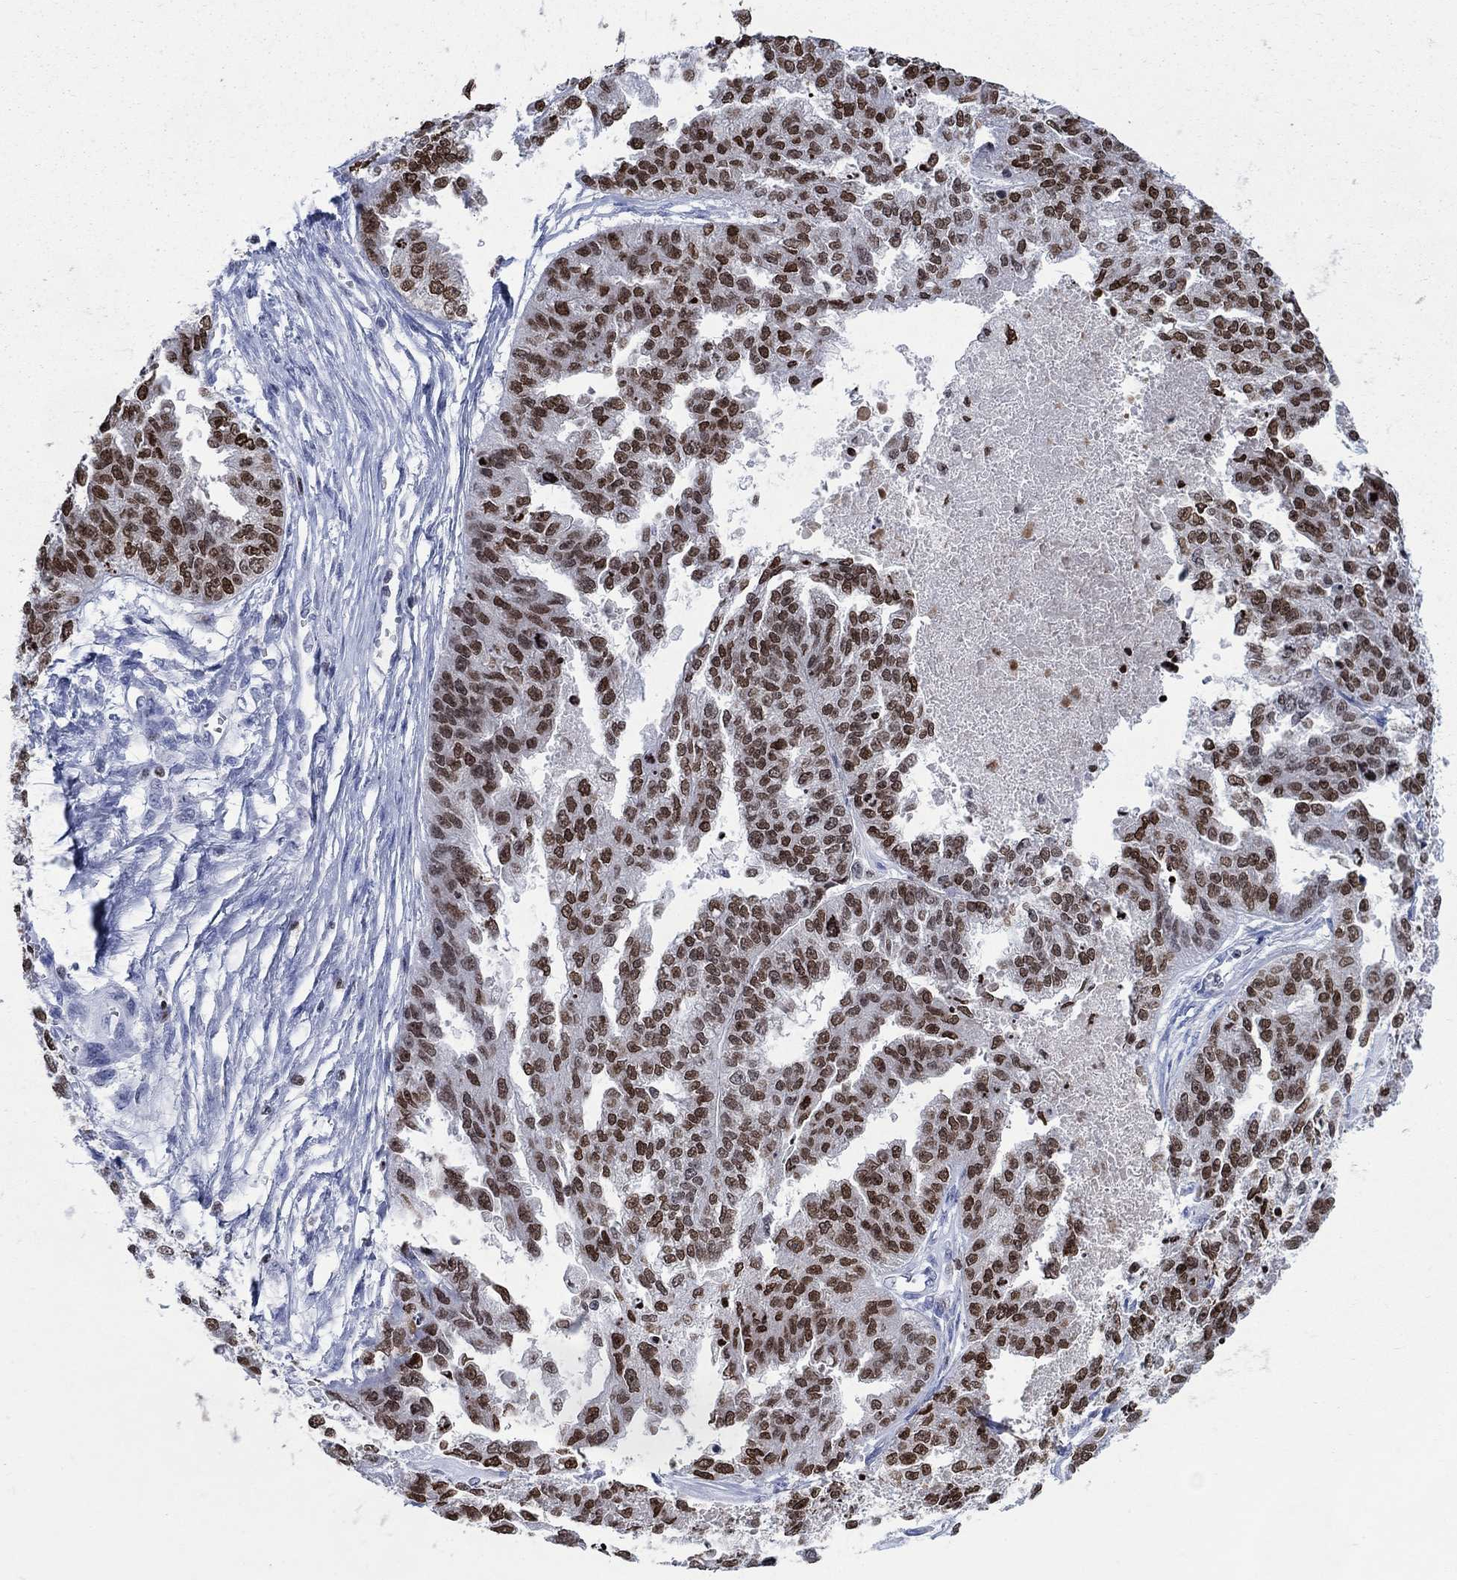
{"staining": {"intensity": "strong", "quantity": "25%-75%", "location": "nuclear"}, "tissue": "ovarian cancer", "cell_type": "Tumor cells", "image_type": "cancer", "snomed": [{"axis": "morphology", "description": "Cystadenocarcinoma, serous, NOS"}, {"axis": "topography", "description": "Ovary"}], "caption": "High-magnification brightfield microscopy of ovarian cancer (serous cystadenocarcinoma) stained with DAB (brown) and counterstained with hematoxylin (blue). tumor cells exhibit strong nuclear positivity is present in approximately25%-75% of cells.", "gene": "HMGA1", "patient": {"sex": "female", "age": 58}}